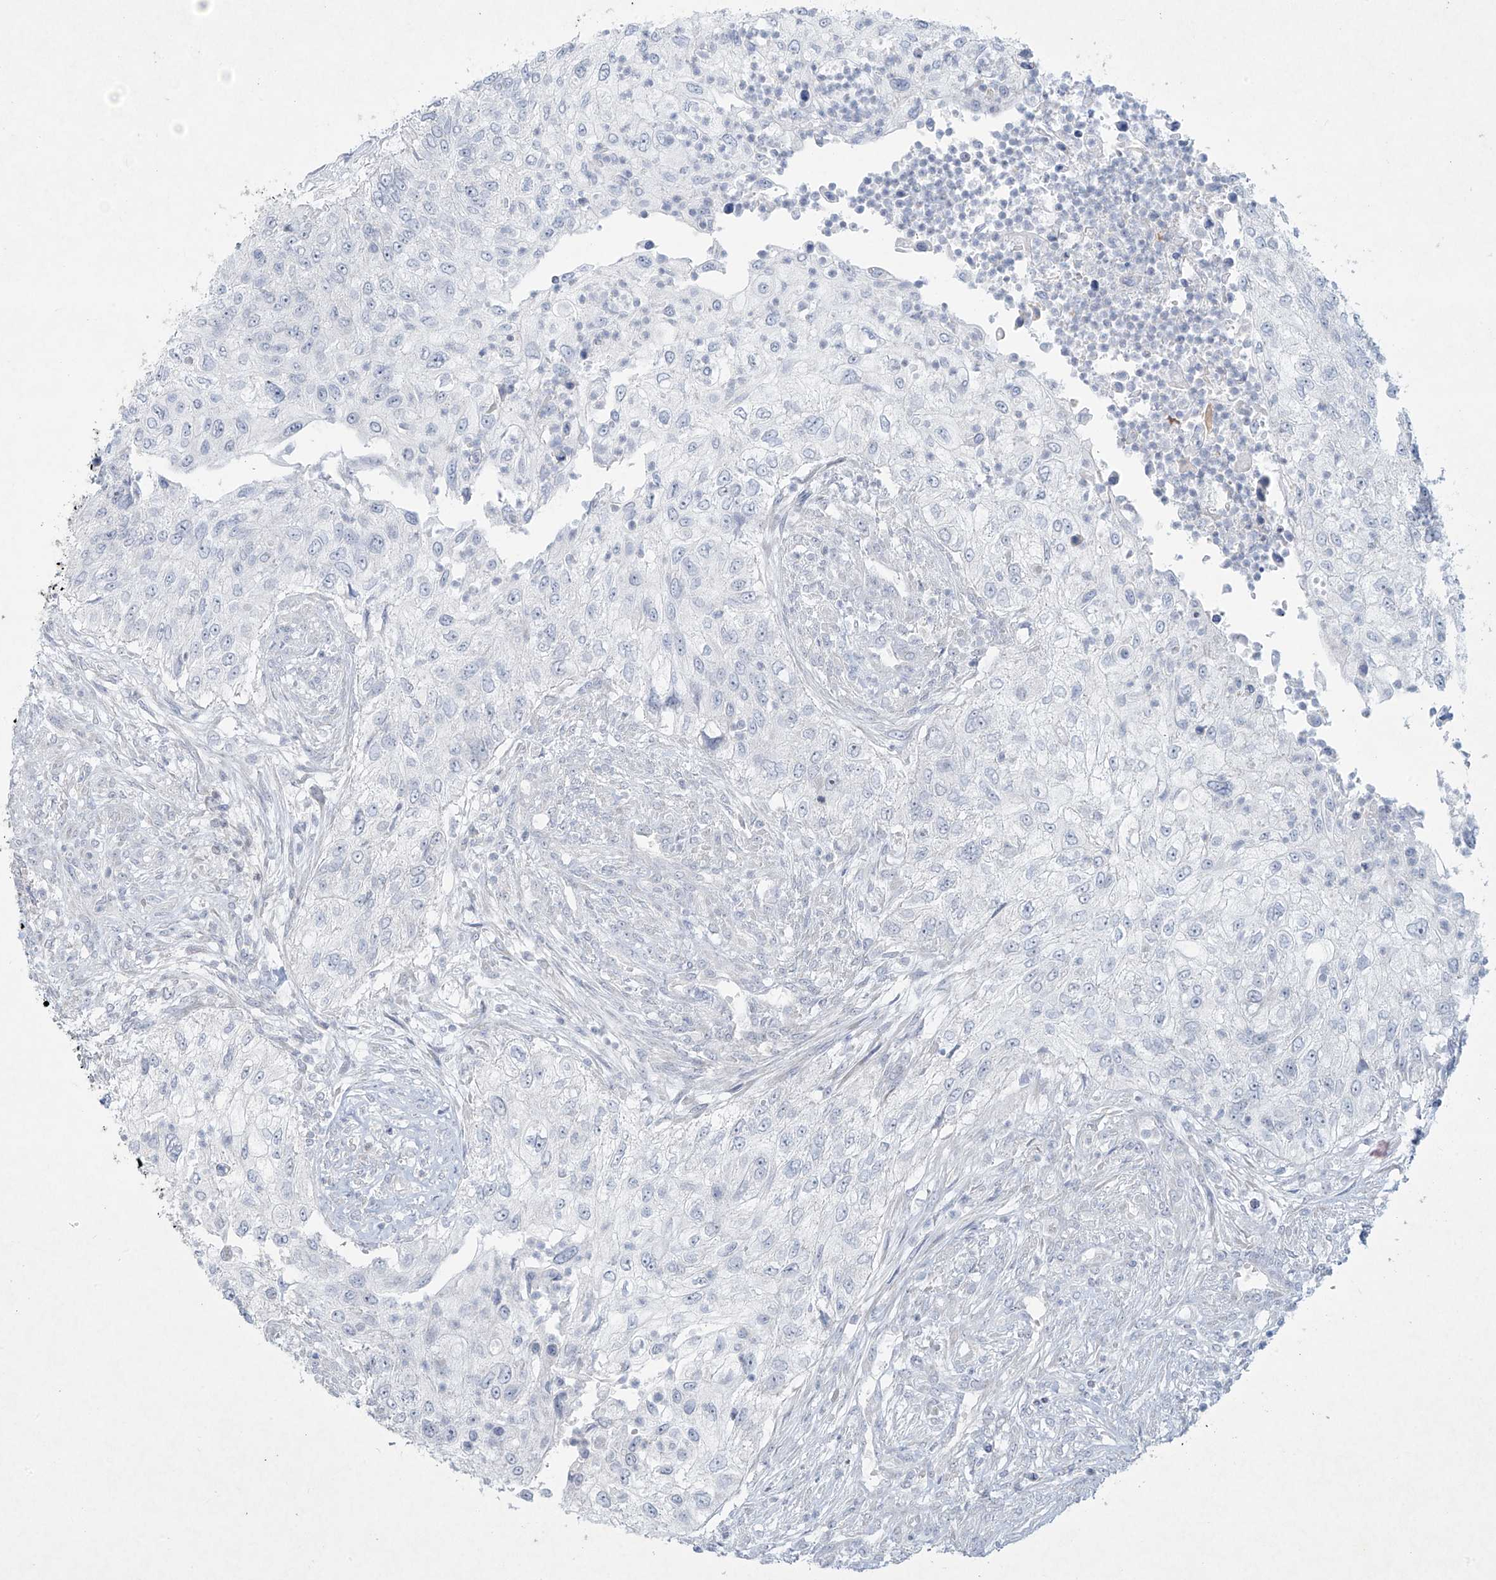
{"staining": {"intensity": "negative", "quantity": "none", "location": "none"}, "tissue": "urothelial cancer", "cell_type": "Tumor cells", "image_type": "cancer", "snomed": [{"axis": "morphology", "description": "Urothelial carcinoma, High grade"}, {"axis": "topography", "description": "Urinary bladder"}], "caption": "DAB immunohistochemical staining of urothelial cancer demonstrates no significant staining in tumor cells.", "gene": "PAX6", "patient": {"sex": "female", "age": 60}}